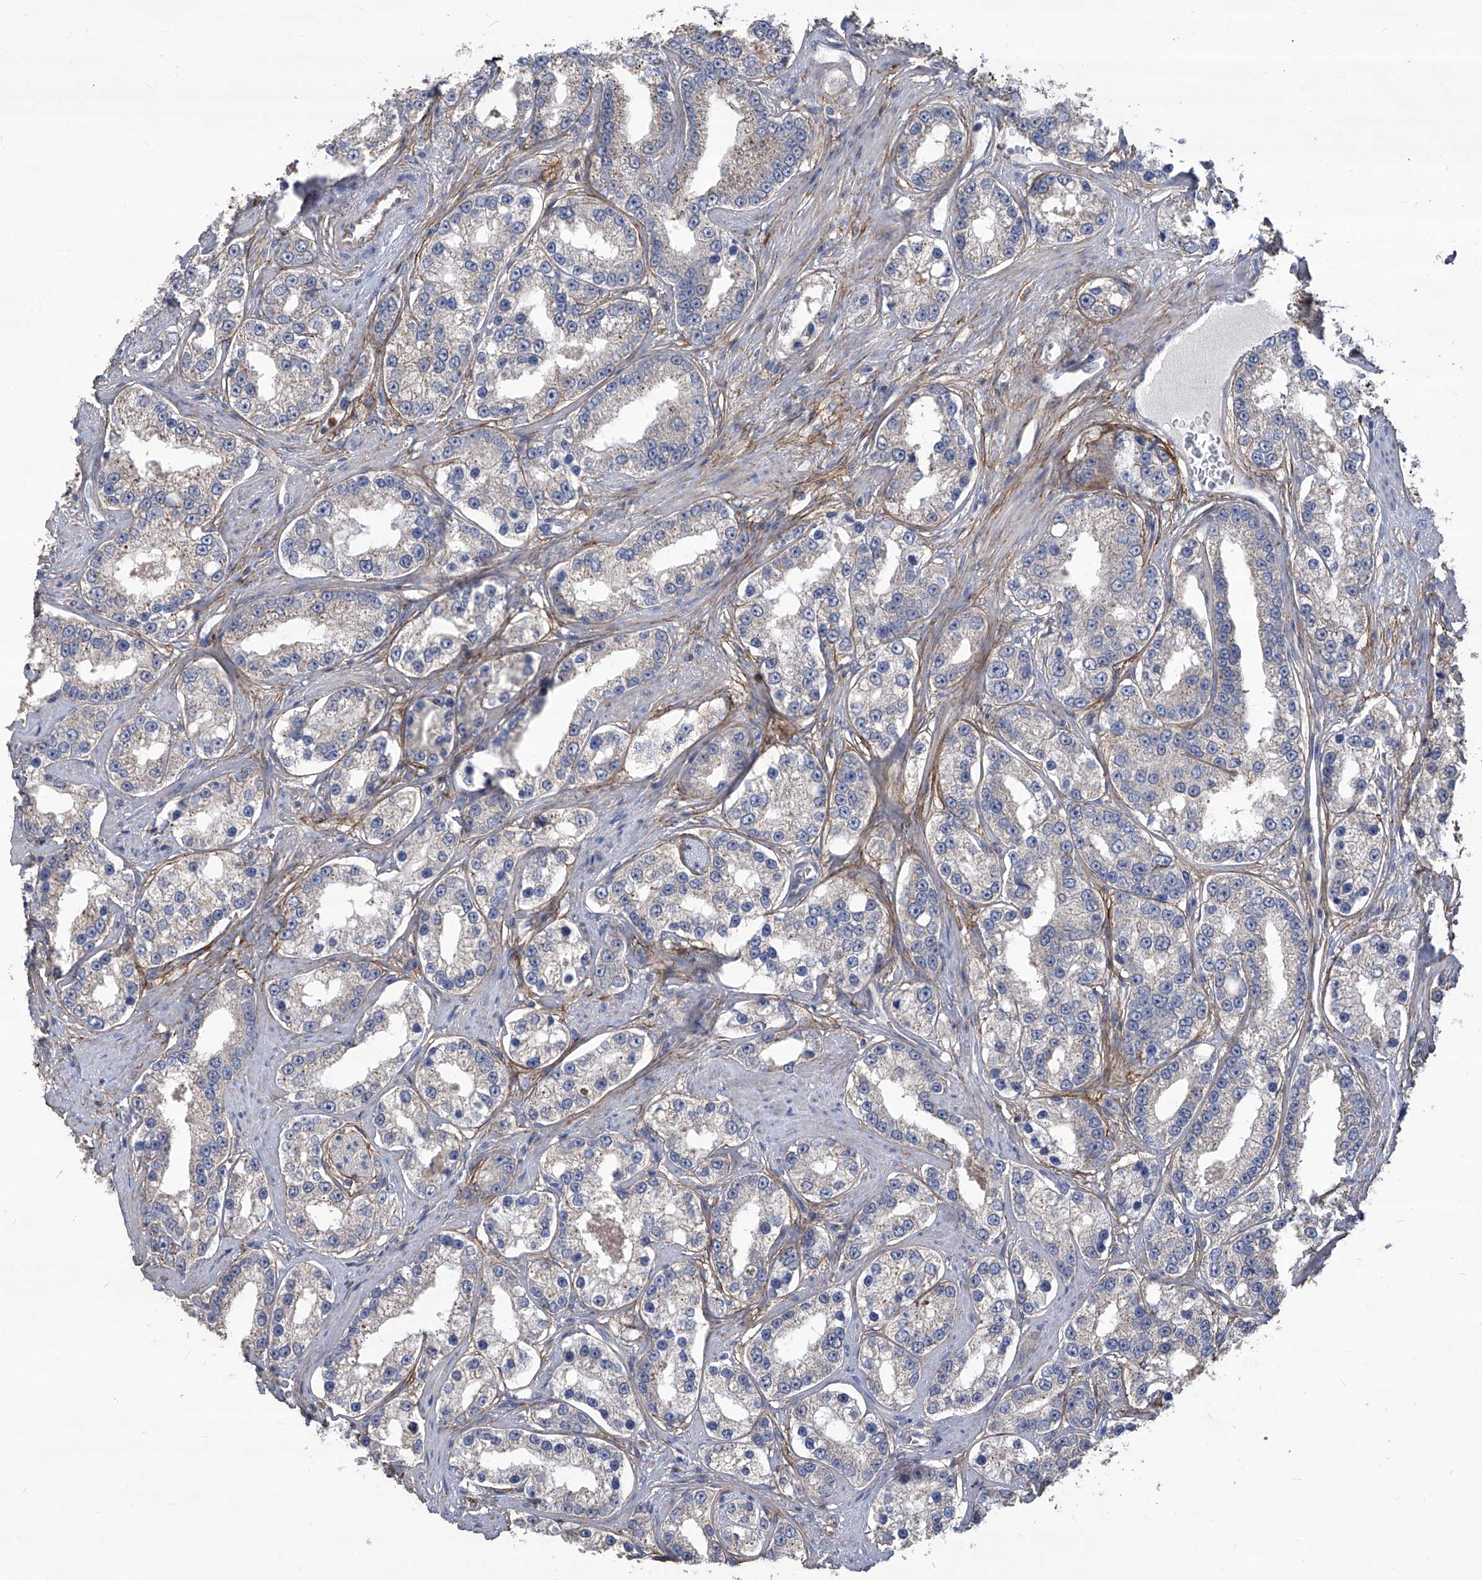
{"staining": {"intensity": "negative", "quantity": "none", "location": "none"}, "tissue": "prostate cancer", "cell_type": "Tumor cells", "image_type": "cancer", "snomed": [{"axis": "morphology", "description": "Normal tissue, NOS"}, {"axis": "morphology", "description": "Adenocarcinoma, High grade"}, {"axis": "topography", "description": "Prostate"}], "caption": "IHC photomicrograph of human prostate high-grade adenocarcinoma stained for a protein (brown), which exhibits no staining in tumor cells.", "gene": "TXNIP", "patient": {"sex": "male", "age": 83}}